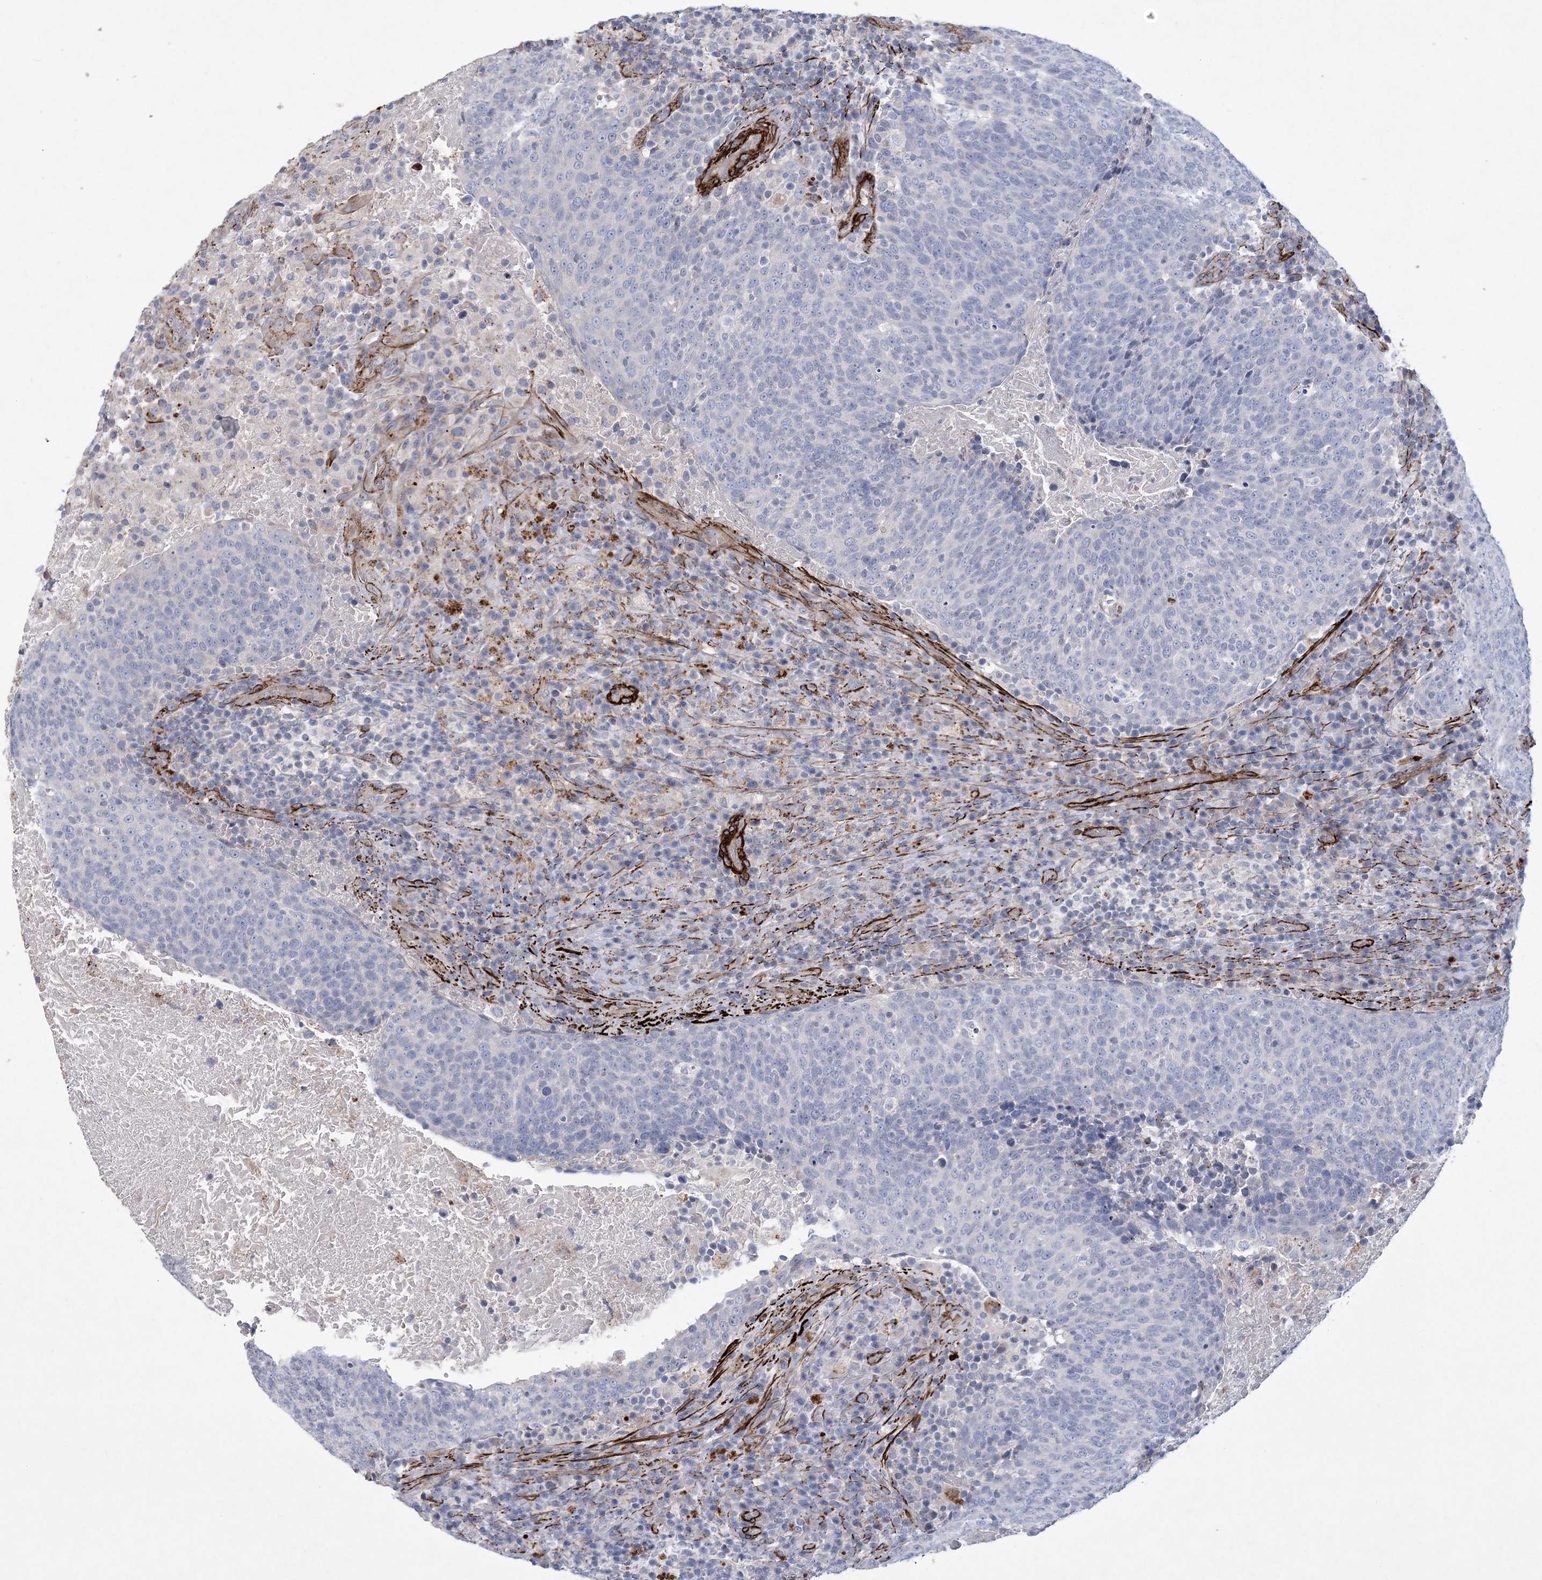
{"staining": {"intensity": "negative", "quantity": "none", "location": "none"}, "tissue": "head and neck cancer", "cell_type": "Tumor cells", "image_type": "cancer", "snomed": [{"axis": "morphology", "description": "Squamous cell carcinoma, NOS"}, {"axis": "morphology", "description": "Squamous cell carcinoma, metastatic, NOS"}, {"axis": "topography", "description": "Lymph node"}, {"axis": "topography", "description": "Head-Neck"}], "caption": "IHC of head and neck metastatic squamous cell carcinoma exhibits no positivity in tumor cells.", "gene": "ARSJ", "patient": {"sex": "male", "age": 62}}